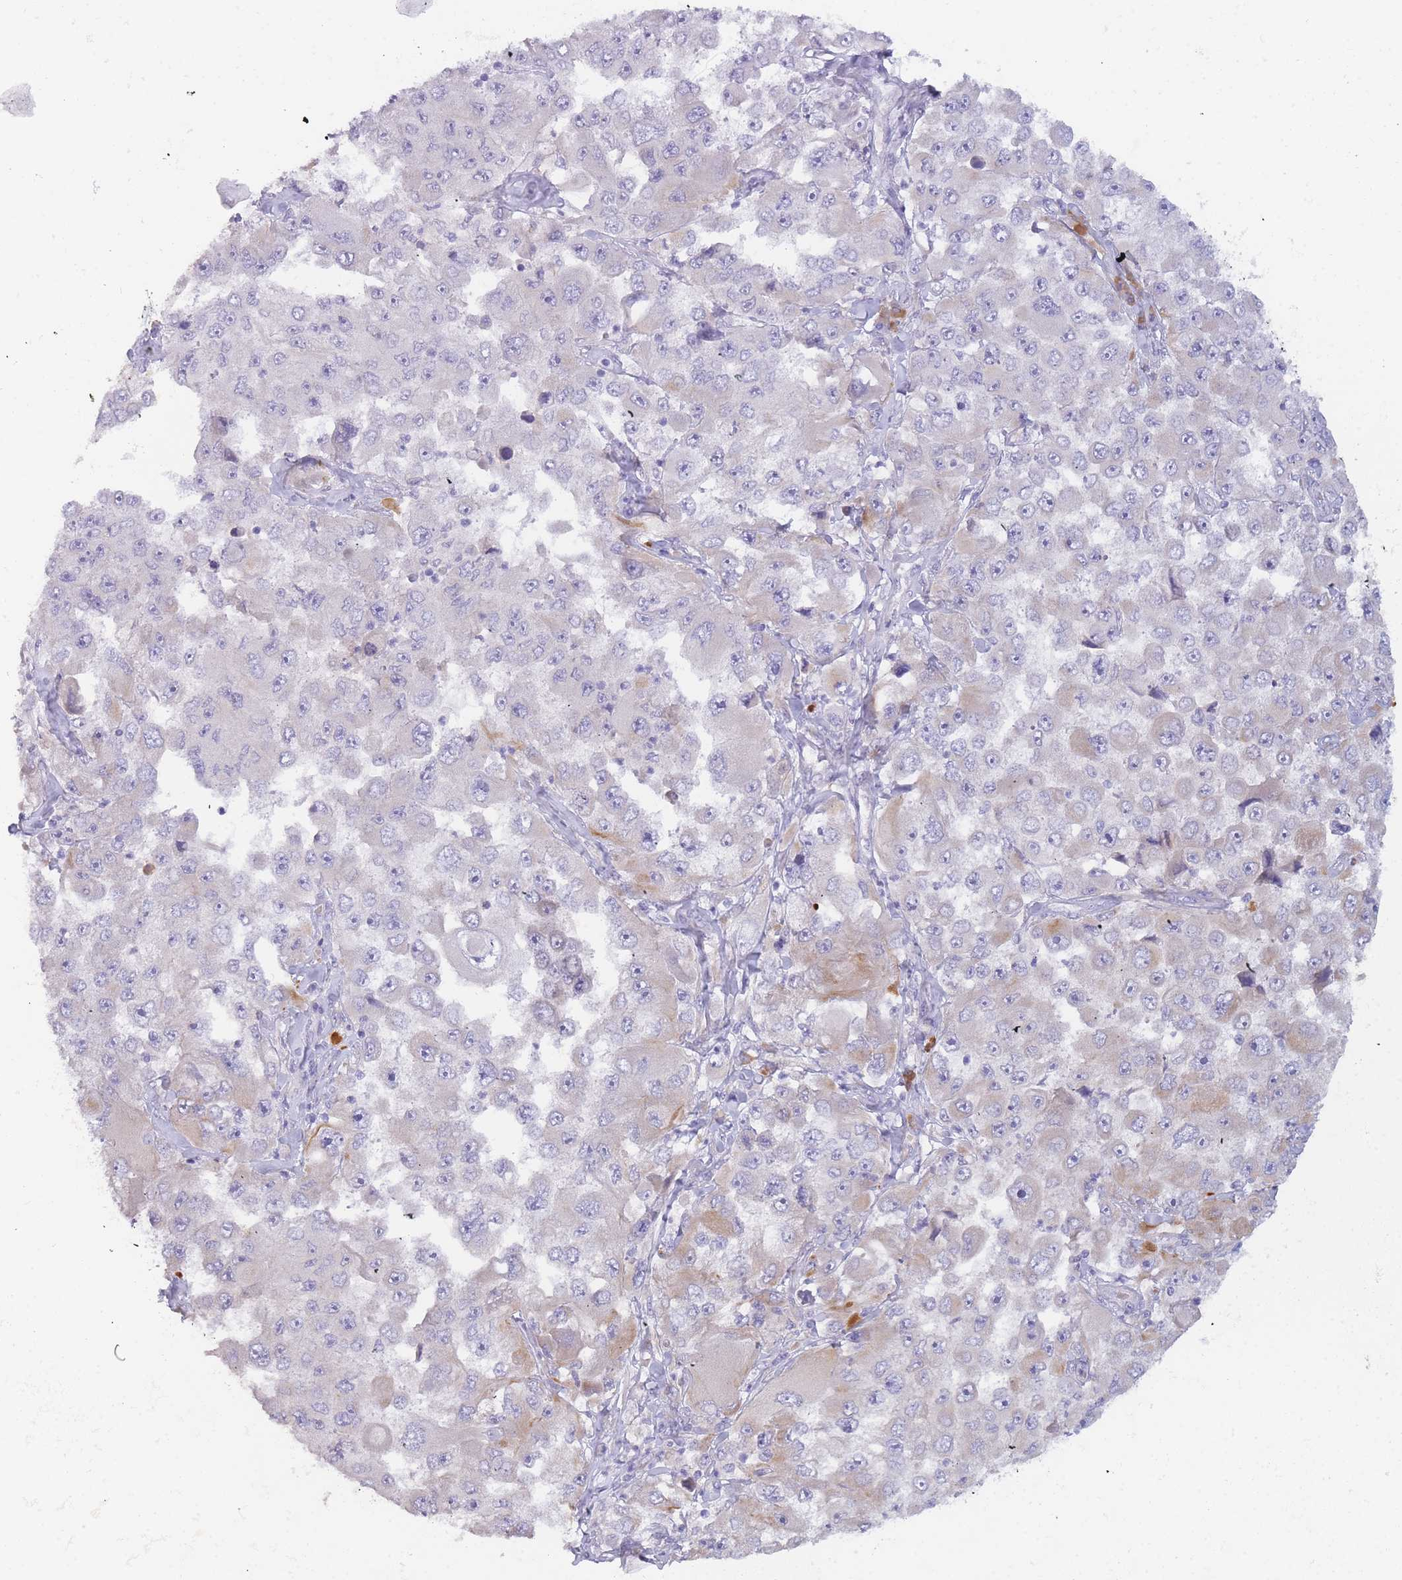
{"staining": {"intensity": "negative", "quantity": "none", "location": "none"}, "tissue": "melanoma", "cell_type": "Tumor cells", "image_type": "cancer", "snomed": [{"axis": "morphology", "description": "Malignant melanoma, Metastatic site"}, {"axis": "topography", "description": "Lymph node"}], "caption": "Immunohistochemistry (IHC) micrograph of malignant melanoma (metastatic site) stained for a protein (brown), which demonstrates no staining in tumor cells.", "gene": "SLC35E4", "patient": {"sex": "male", "age": 62}}